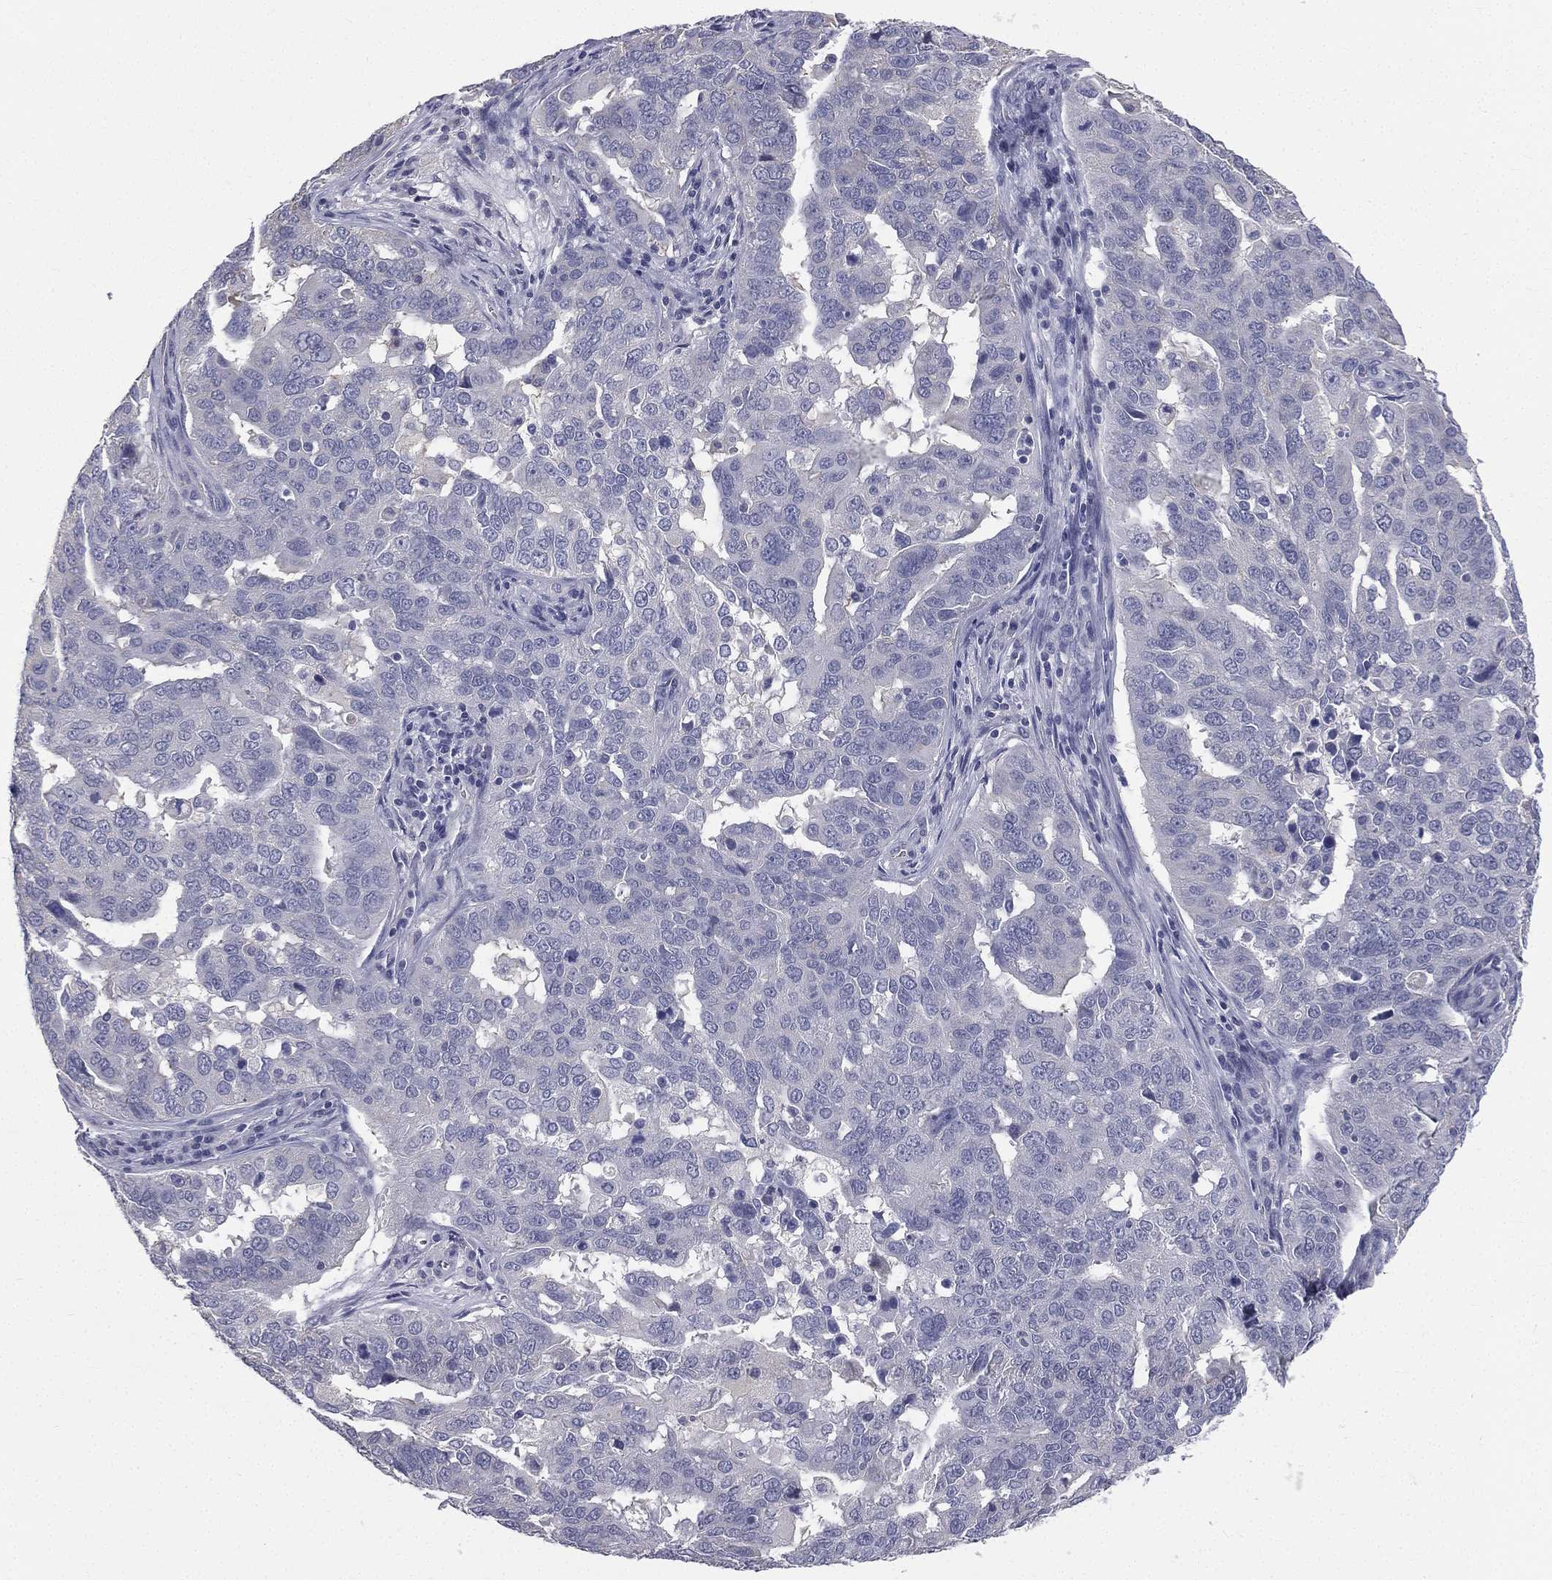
{"staining": {"intensity": "negative", "quantity": "none", "location": "none"}, "tissue": "ovarian cancer", "cell_type": "Tumor cells", "image_type": "cancer", "snomed": [{"axis": "morphology", "description": "Carcinoma, endometroid"}, {"axis": "topography", "description": "Soft tissue"}, {"axis": "topography", "description": "Ovary"}], "caption": "DAB immunohistochemical staining of human ovarian cancer (endometroid carcinoma) exhibits no significant staining in tumor cells. Brightfield microscopy of immunohistochemistry (IHC) stained with DAB (brown) and hematoxylin (blue), captured at high magnification.", "gene": "MUC13", "patient": {"sex": "female", "age": 52}}